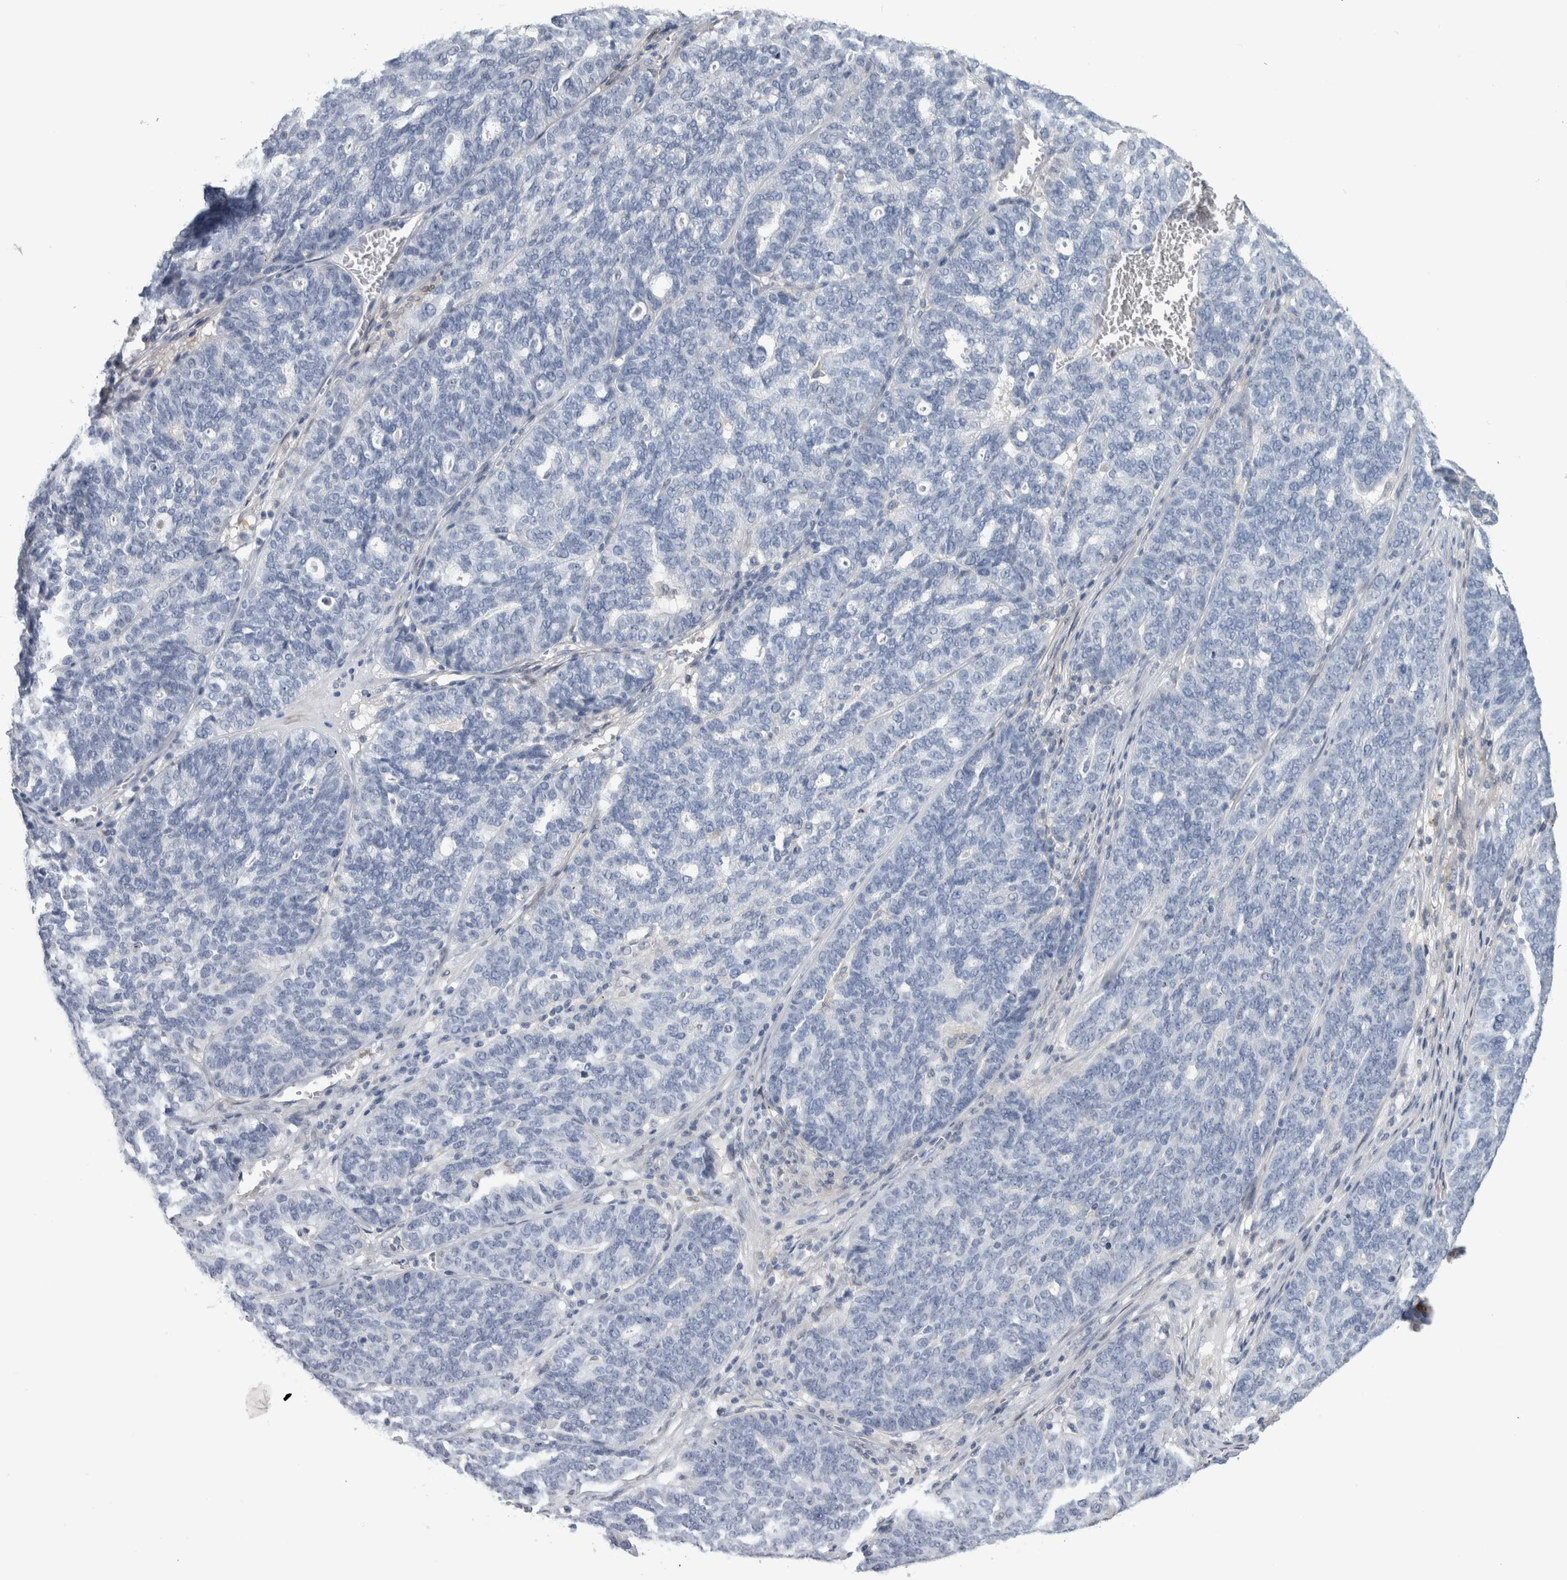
{"staining": {"intensity": "negative", "quantity": "none", "location": "none"}, "tissue": "ovarian cancer", "cell_type": "Tumor cells", "image_type": "cancer", "snomed": [{"axis": "morphology", "description": "Cystadenocarcinoma, serous, NOS"}, {"axis": "topography", "description": "Ovary"}], "caption": "DAB immunohistochemical staining of serous cystadenocarcinoma (ovarian) shows no significant expression in tumor cells.", "gene": "DNAJC24", "patient": {"sex": "female", "age": 59}}